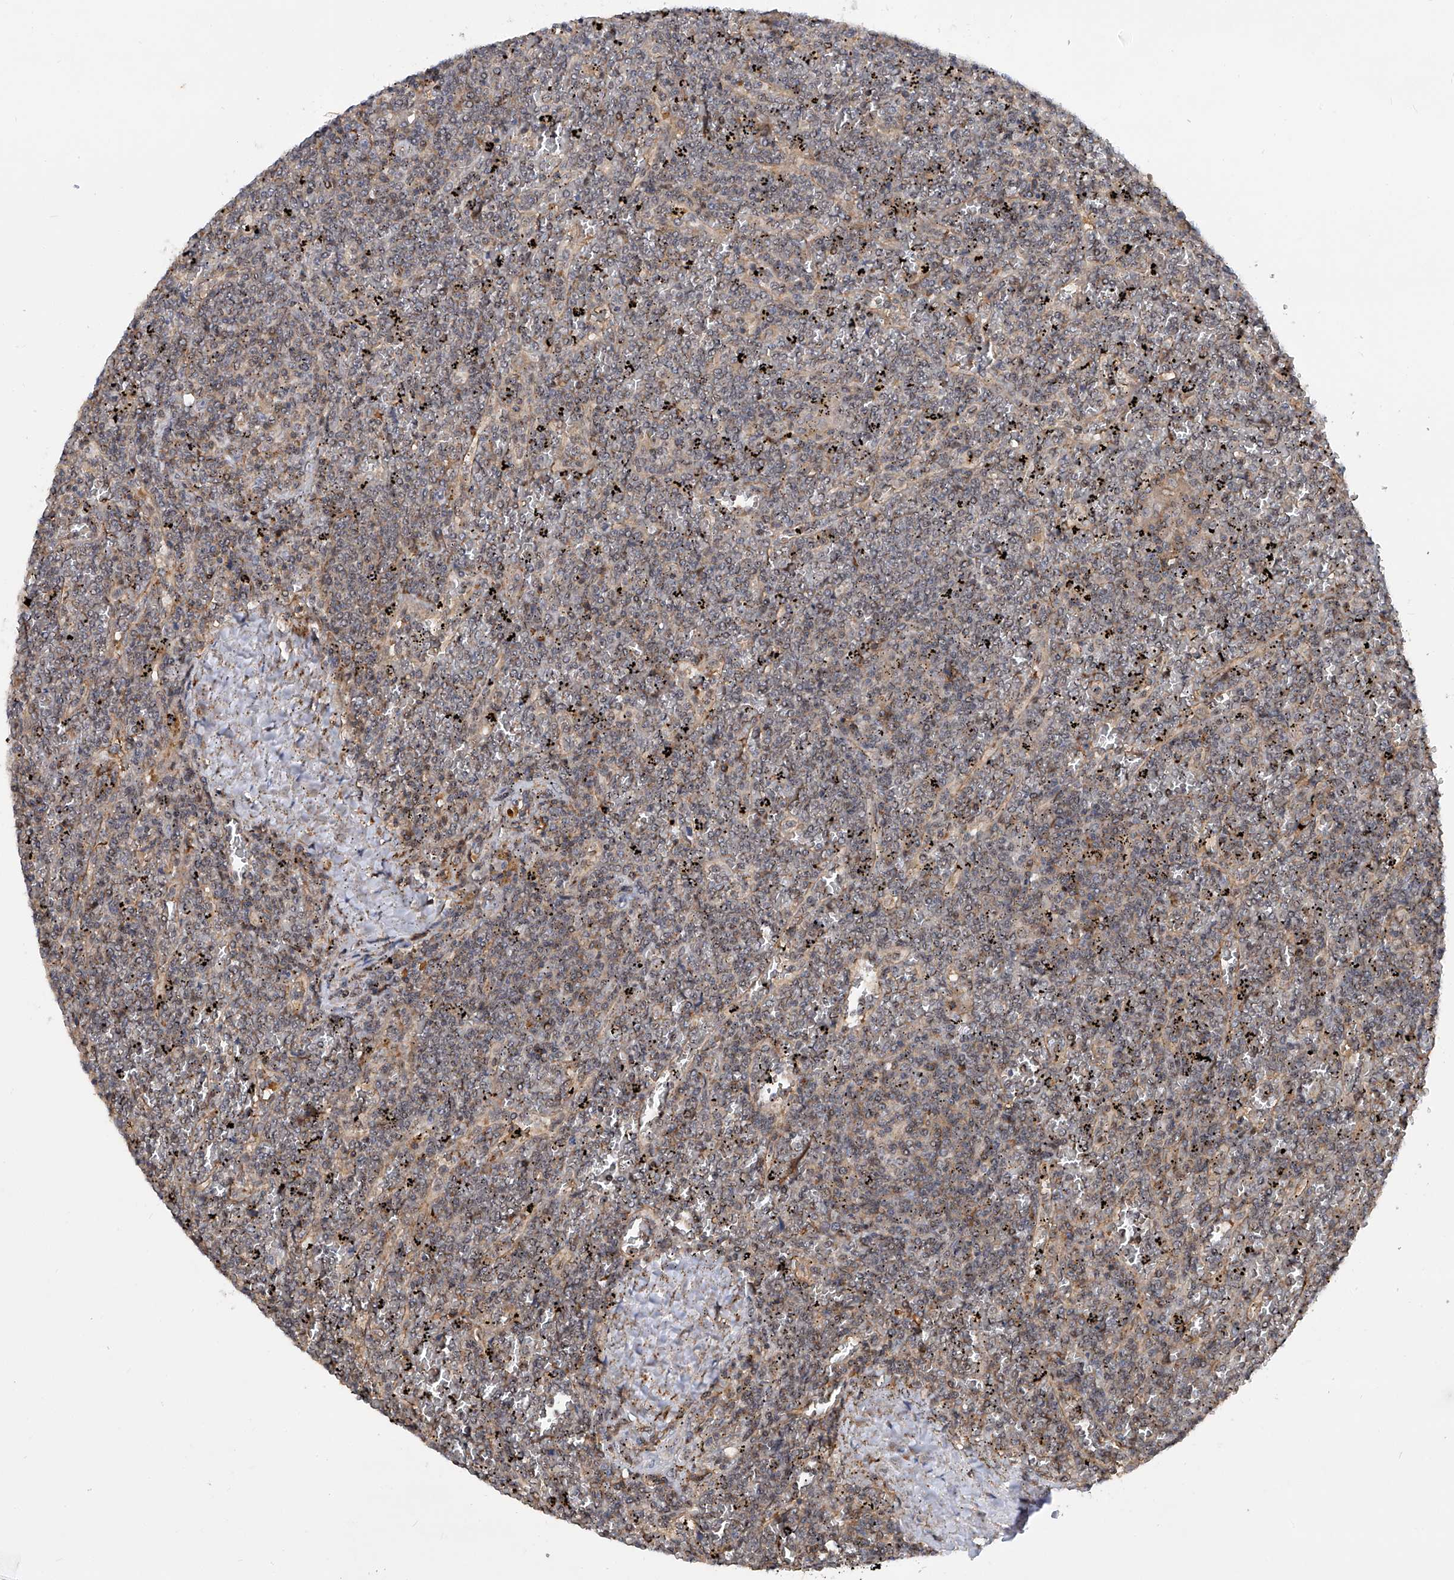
{"staining": {"intensity": "negative", "quantity": "none", "location": "none"}, "tissue": "lymphoma", "cell_type": "Tumor cells", "image_type": "cancer", "snomed": [{"axis": "morphology", "description": "Malignant lymphoma, non-Hodgkin's type, Low grade"}, {"axis": "topography", "description": "Spleen"}], "caption": "This is an IHC image of low-grade malignant lymphoma, non-Hodgkin's type. There is no expression in tumor cells.", "gene": "NT5C3A", "patient": {"sex": "female", "age": 19}}